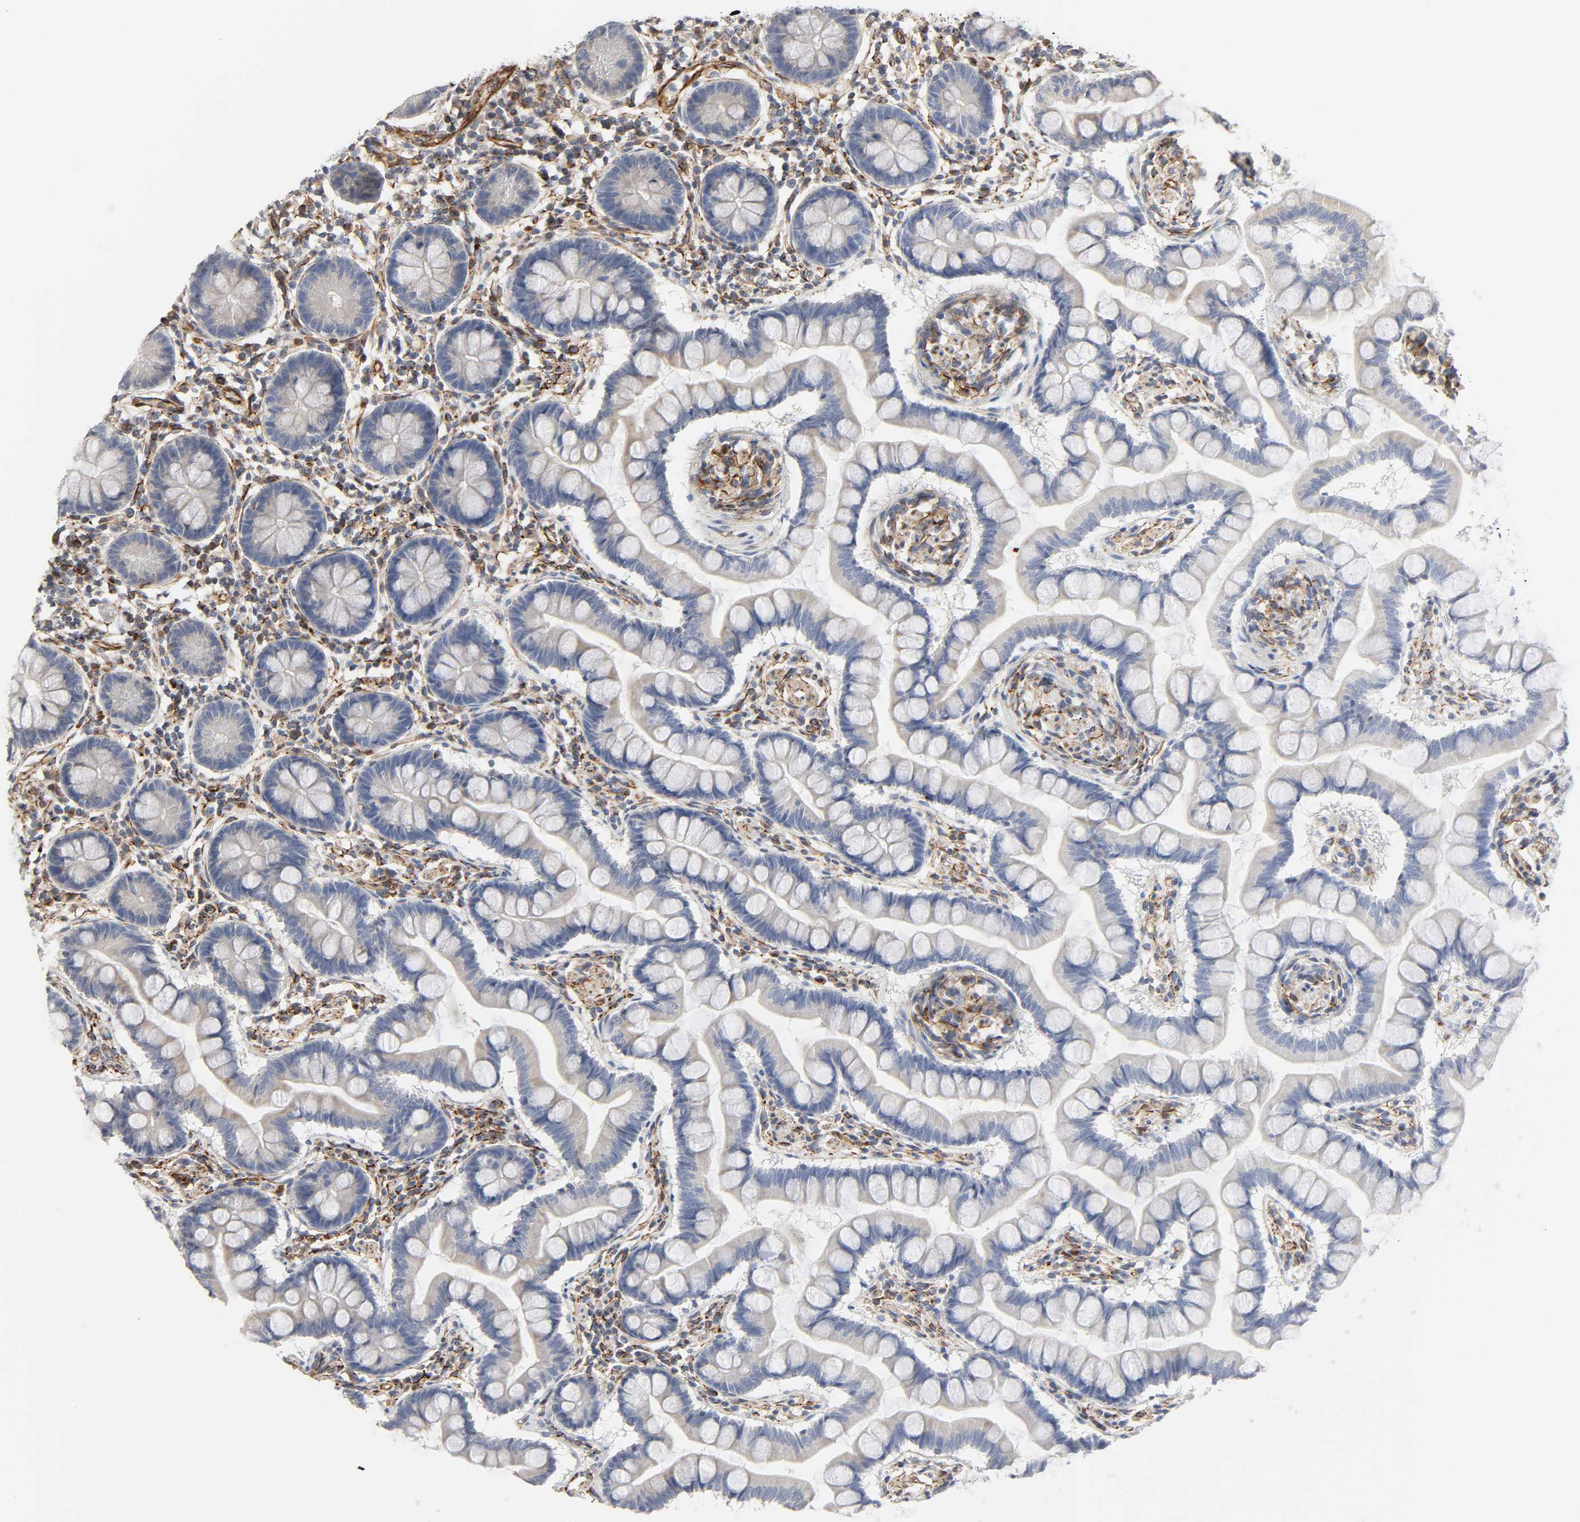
{"staining": {"intensity": "weak", "quantity": "25%-75%", "location": "cytoplasmic/membranous"}, "tissue": "small intestine", "cell_type": "Glandular cells", "image_type": "normal", "snomed": [{"axis": "morphology", "description": "Normal tissue, NOS"}, {"axis": "topography", "description": "Small intestine"}], "caption": "Glandular cells reveal low levels of weak cytoplasmic/membranous staining in approximately 25%-75% of cells in benign small intestine.", "gene": "FAM118A", "patient": {"sex": "male", "age": 41}}